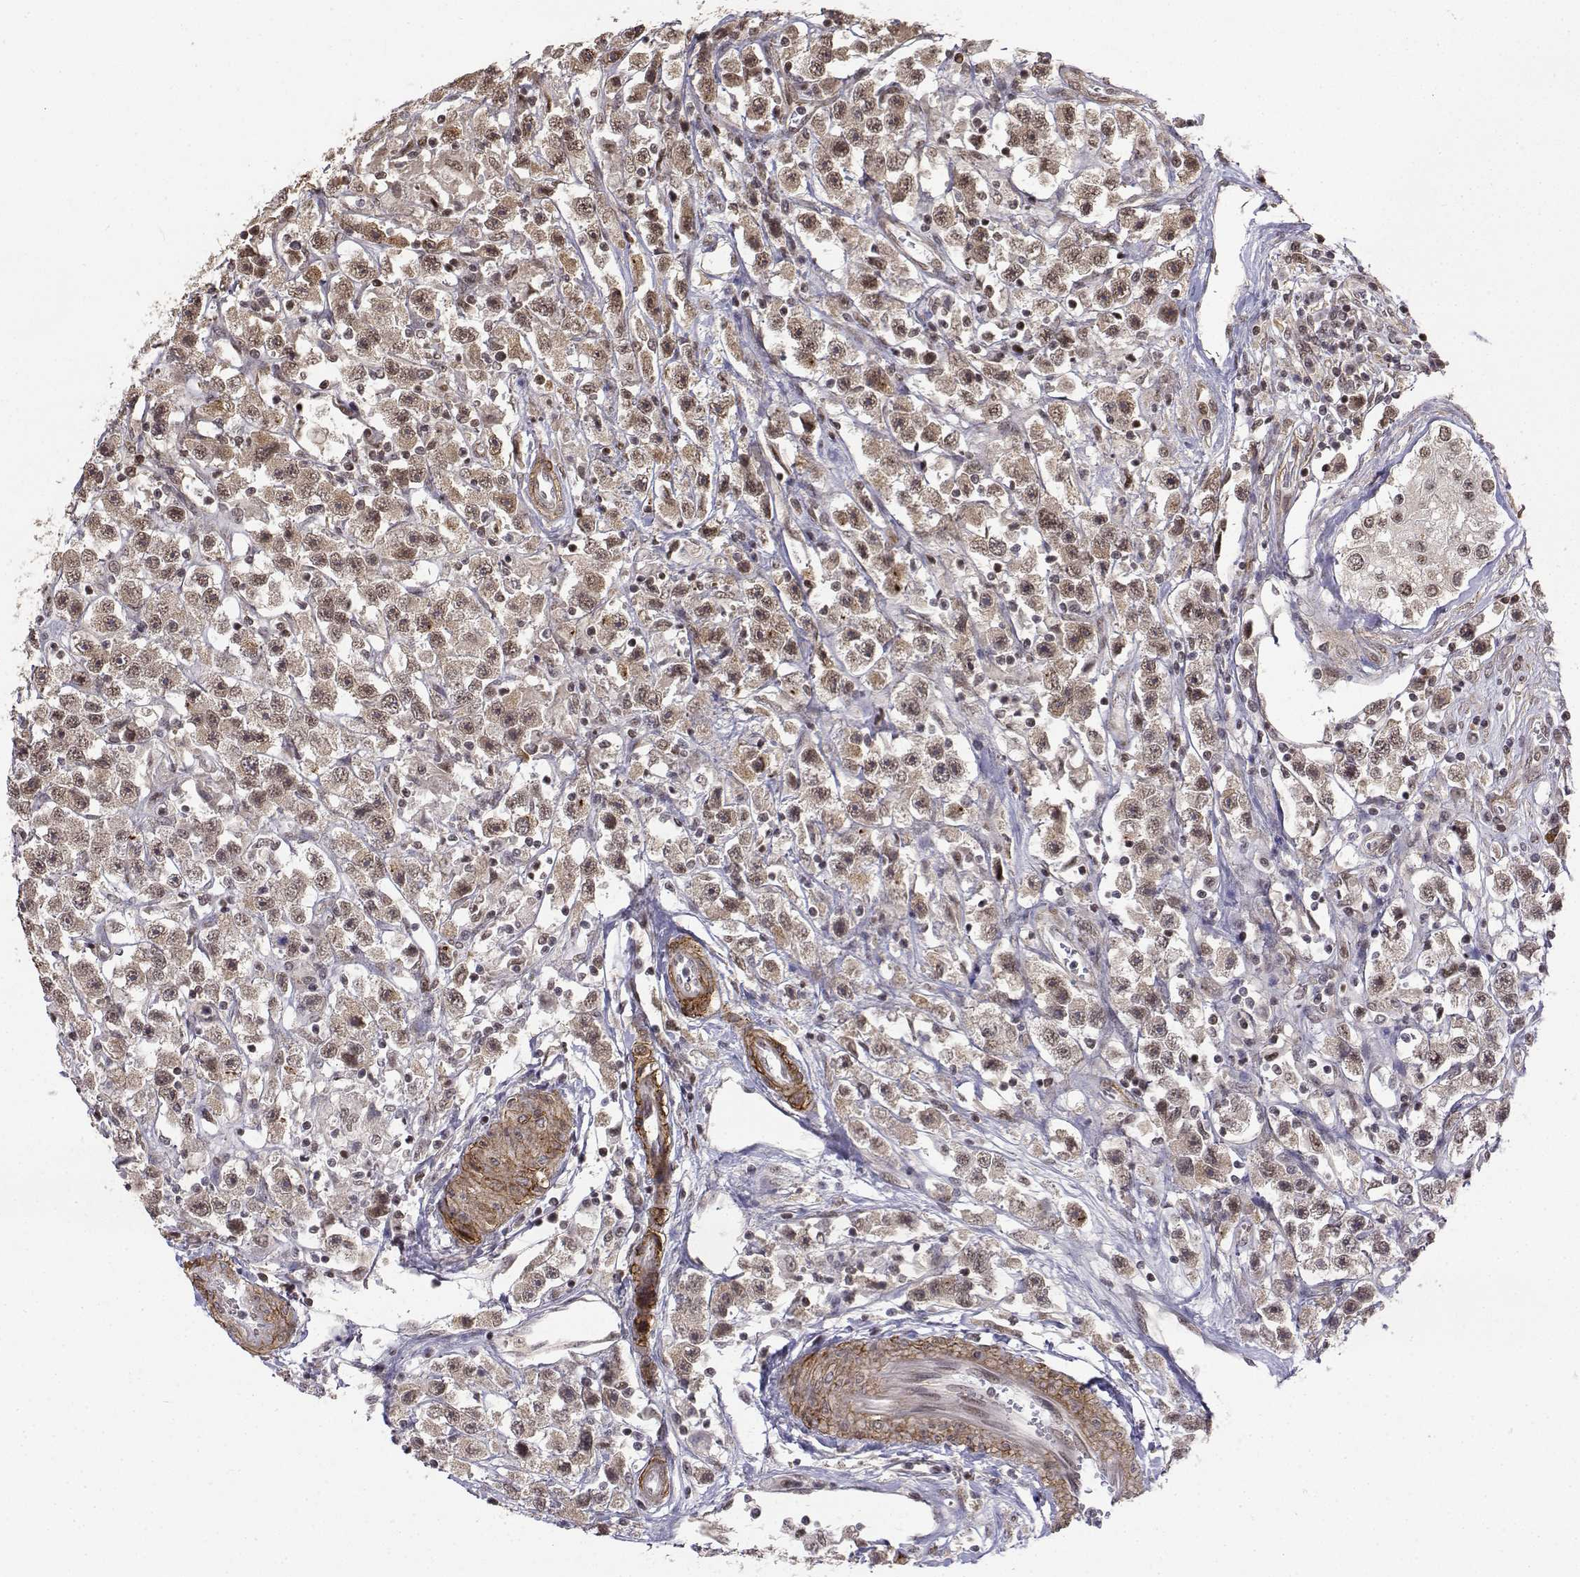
{"staining": {"intensity": "moderate", "quantity": ">75%", "location": "cytoplasmic/membranous,nuclear"}, "tissue": "testis cancer", "cell_type": "Tumor cells", "image_type": "cancer", "snomed": [{"axis": "morphology", "description": "Seminoma, NOS"}, {"axis": "topography", "description": "Testis"}], "caption": "Immunohistochemical staining of testis cancer (seminoma) displays medium levels of moderate cytoplasmic/membranous and nuclear staining in about >75% of tumor cells.", "gene": "ITGA7", "patient": {"sex": "male", "age": 45}}